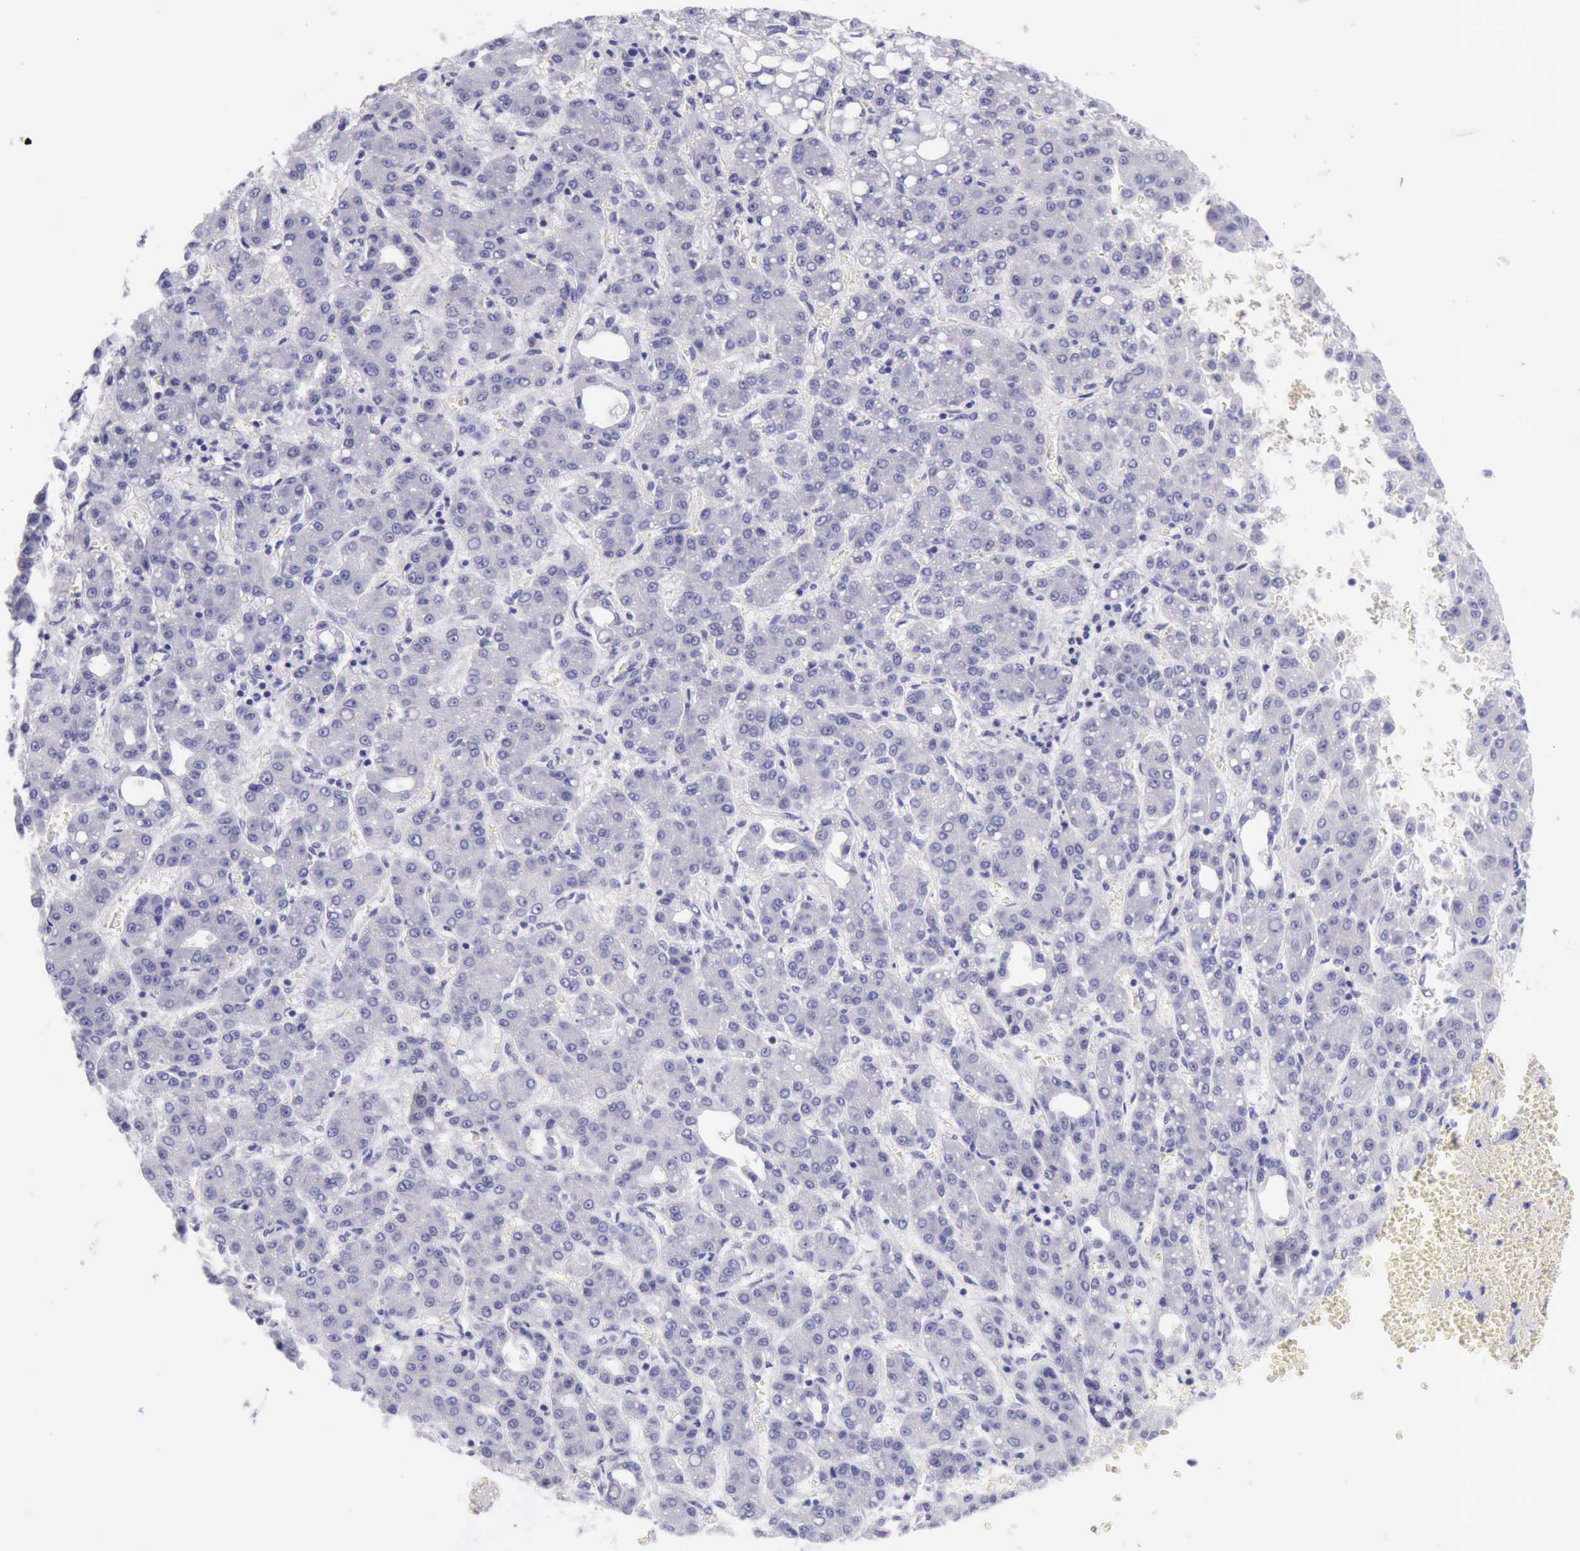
{"staining": {"intensity": "negative", "quantity": "none", "location": "none"}, "tissue": "liver cancer", "cell_type": "Tumor cells", "image_type": "cancer", "snomed": [{"axis": "morphology", "description": "Carcinoma, Hepatocellular, NOS"}, {"axis": "topography", "description": "Liver"}], "caption": "An image of human hepatocellular carcinoma (liver) is negative for staining in tumor cells. (Brightfield microscopy of DAB immunohistochemistry (IHC) at high magnification).", "gene": "LRFN5", "patient": {"sex": "male", "age": 69}}